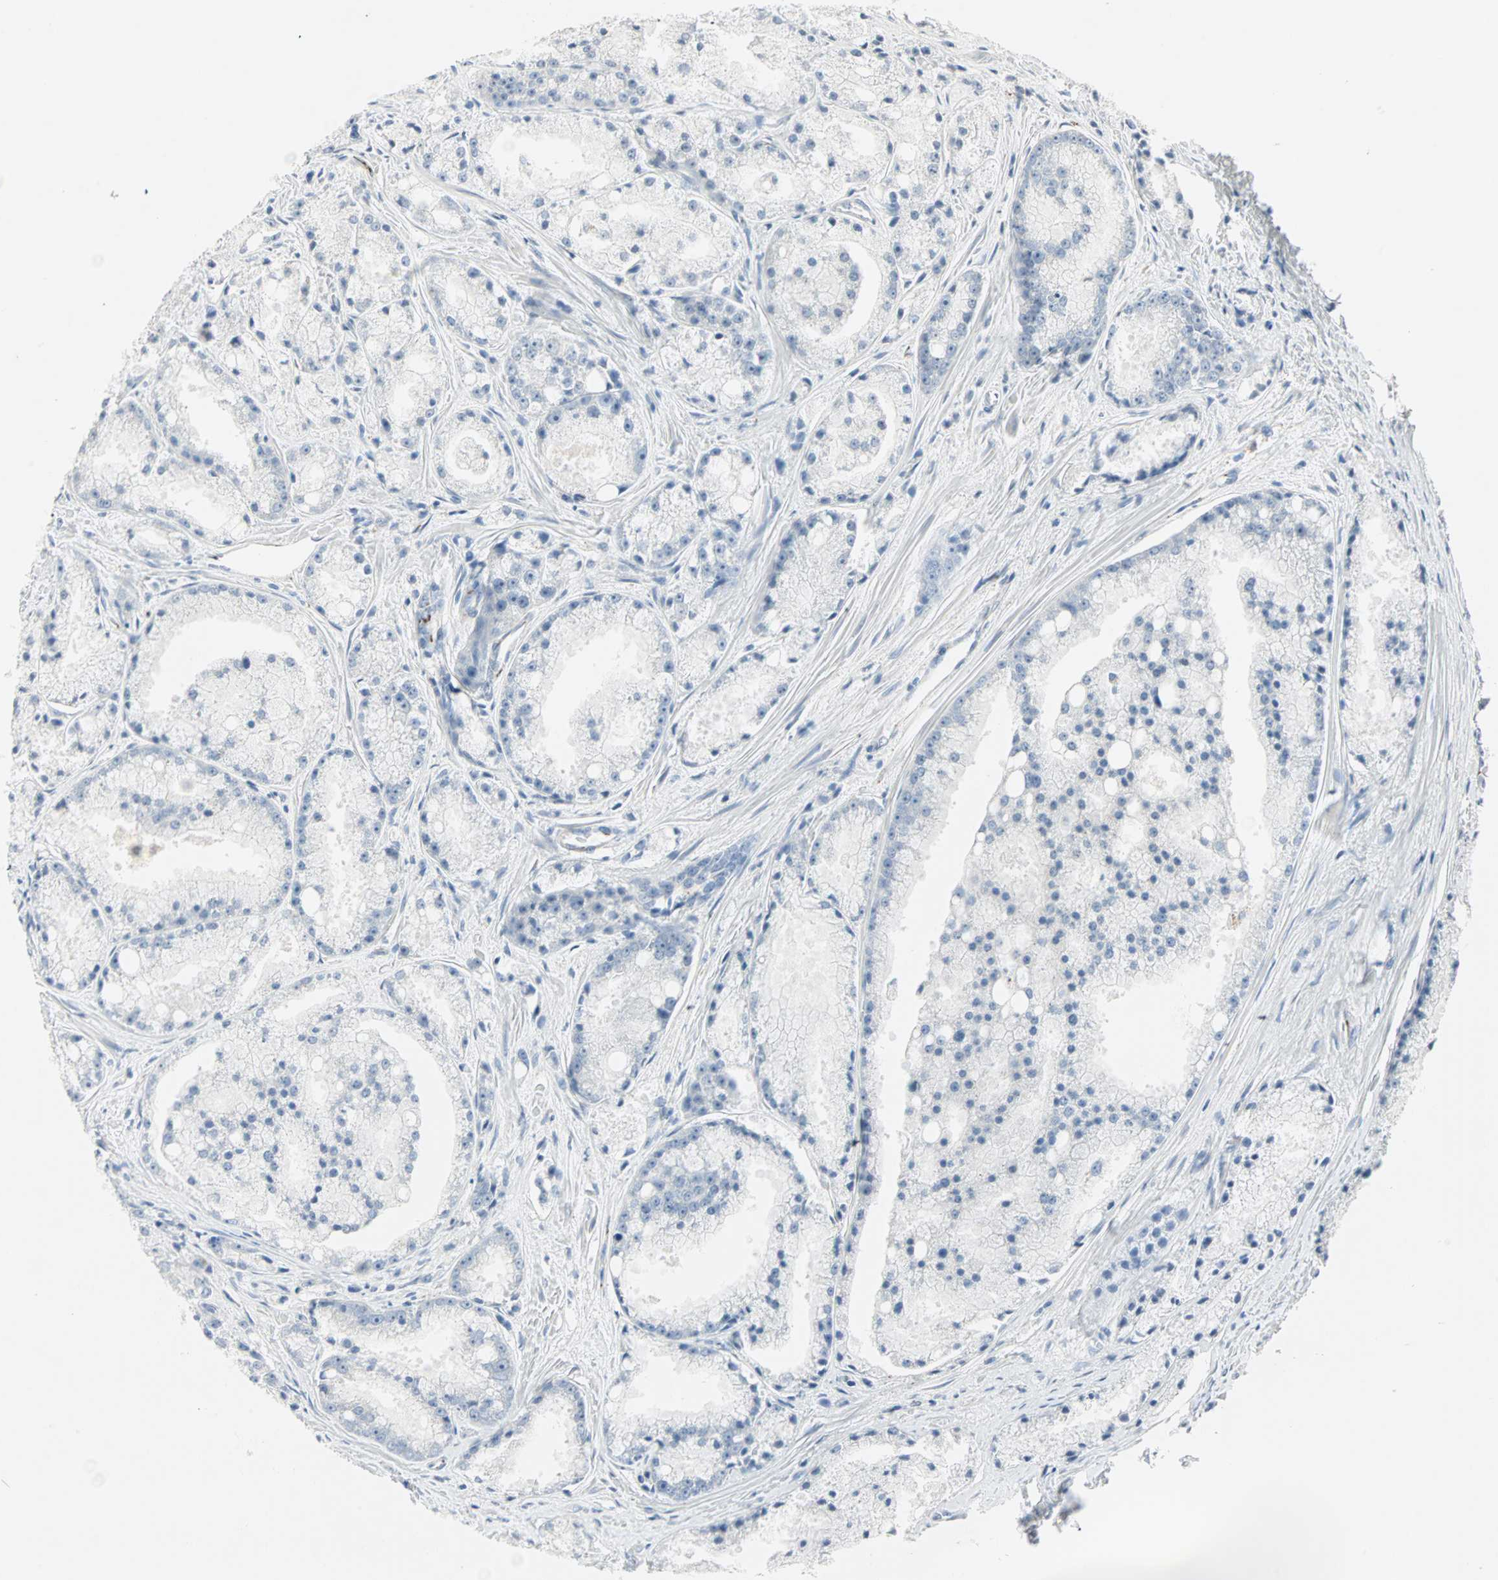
{"staining": {"intensity": "negative", "quantity": "none", "location": "none"}, "tissue": "prostate cancer", "cell_type": "Tumor cells", "image_type": "cancer", "snomed": [{"axis": "morphology", "description": "Adenocarcinoma, Low grade"}, {"axis": "topography", "description": "Prostate"}], "caption": "Immunohistochemistry (IHC) micrograph of human low-grade adenocarcinoma (prostate) stained for a protein (brown), which shows no staining in tumor cells.", "gene": "CEACAM6", "patient": {"sex": "male", "age": 64}}